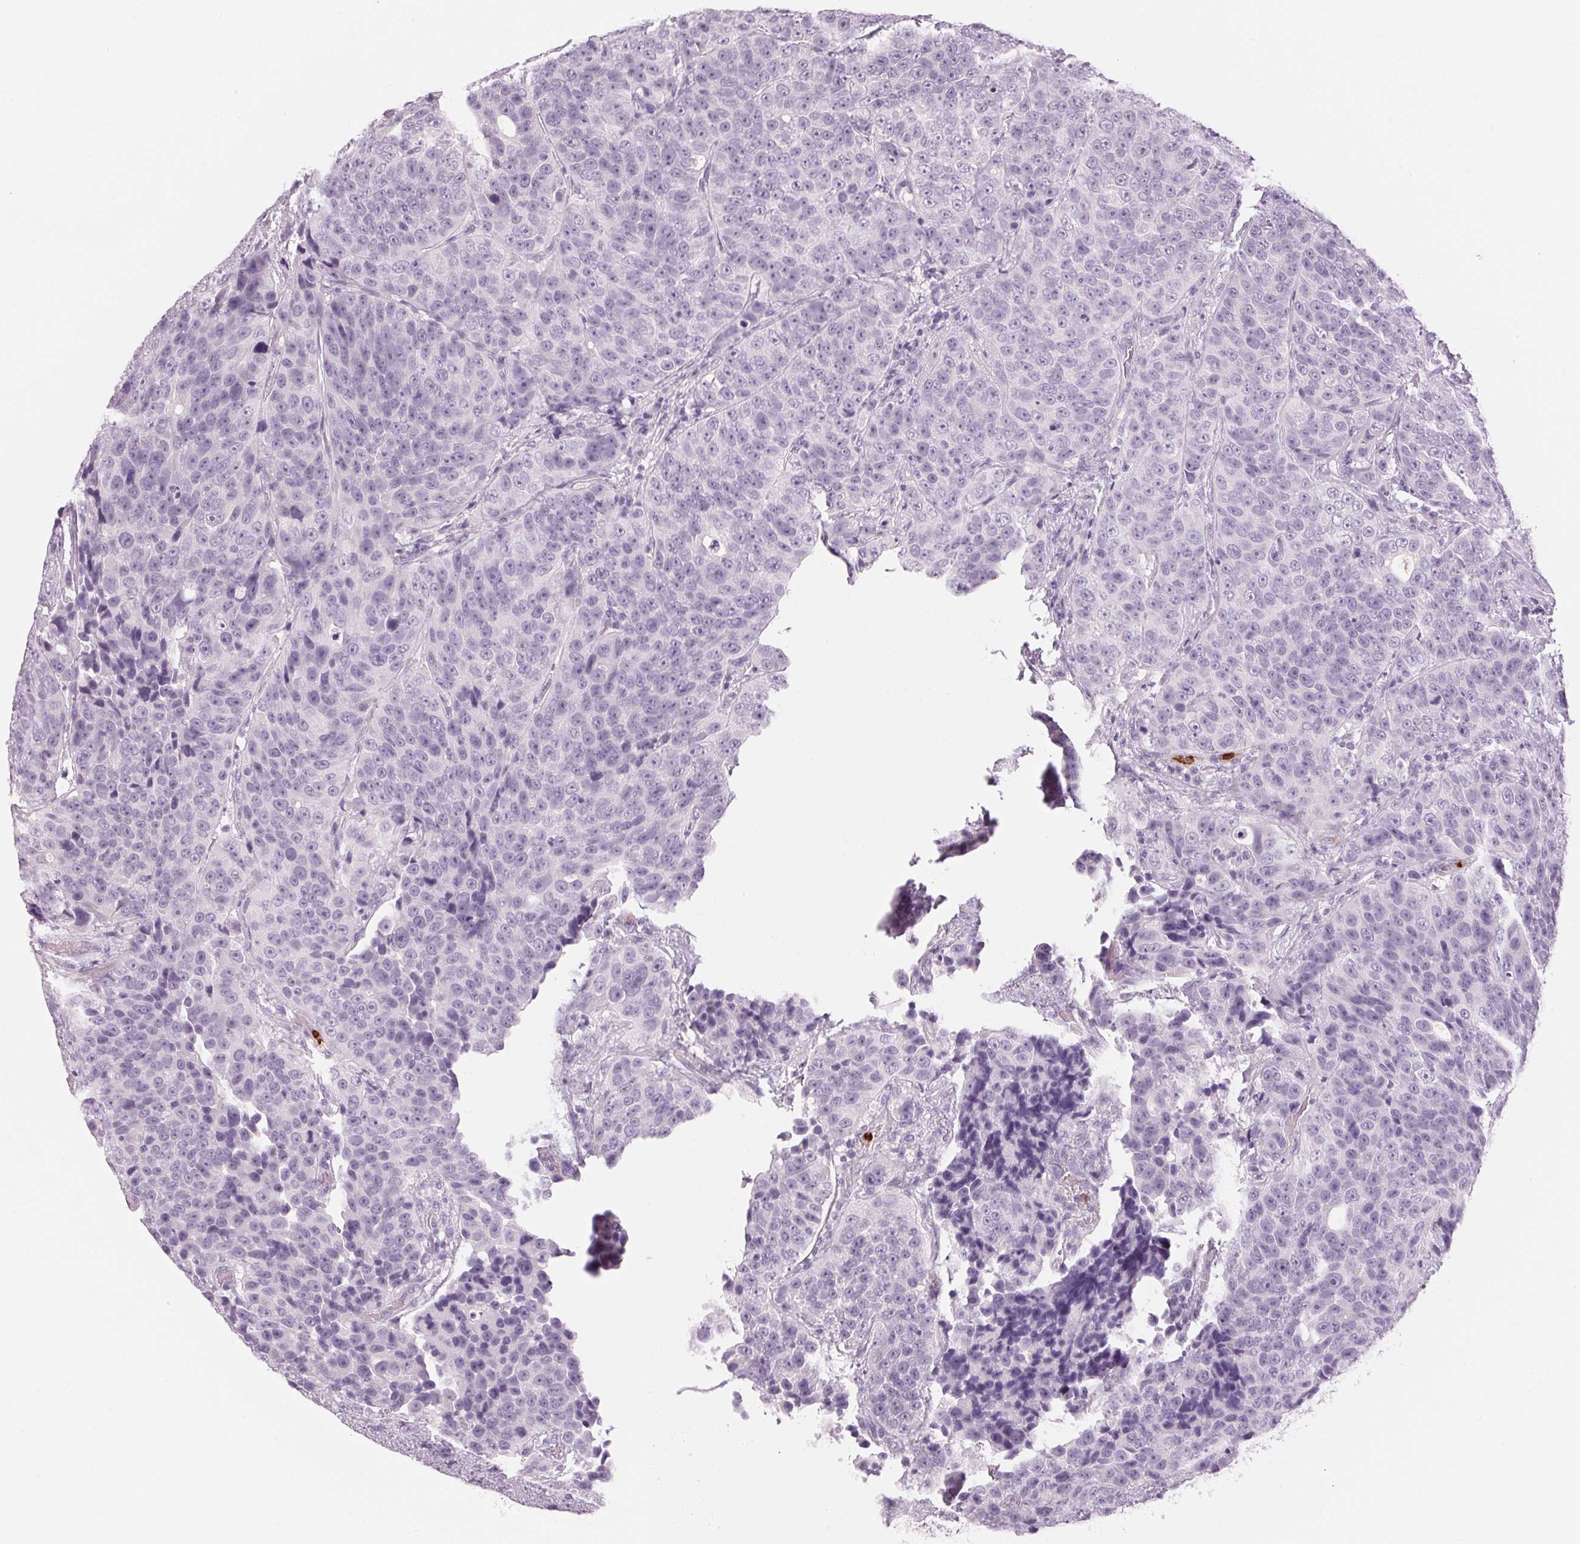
{"staining": {"intensity": "negative", "quantity": "none", "location": "none"}, "tissue": "urothelial cancer", "cell_type": "Tumor cells", "image_type": "cancer", "snomed": [{"axis": "morphology", "description": "Urothelial carcinoma, NOS"}, {"axis": "topography", "description": "Urinary bladder"}], "caption": "This is an immunohistochemistry (IHC) image of human urothelial cancer. There is no staining in tumor cells.", "gene": "KLK7", "patient": {"sex": "male", "age": 52}}